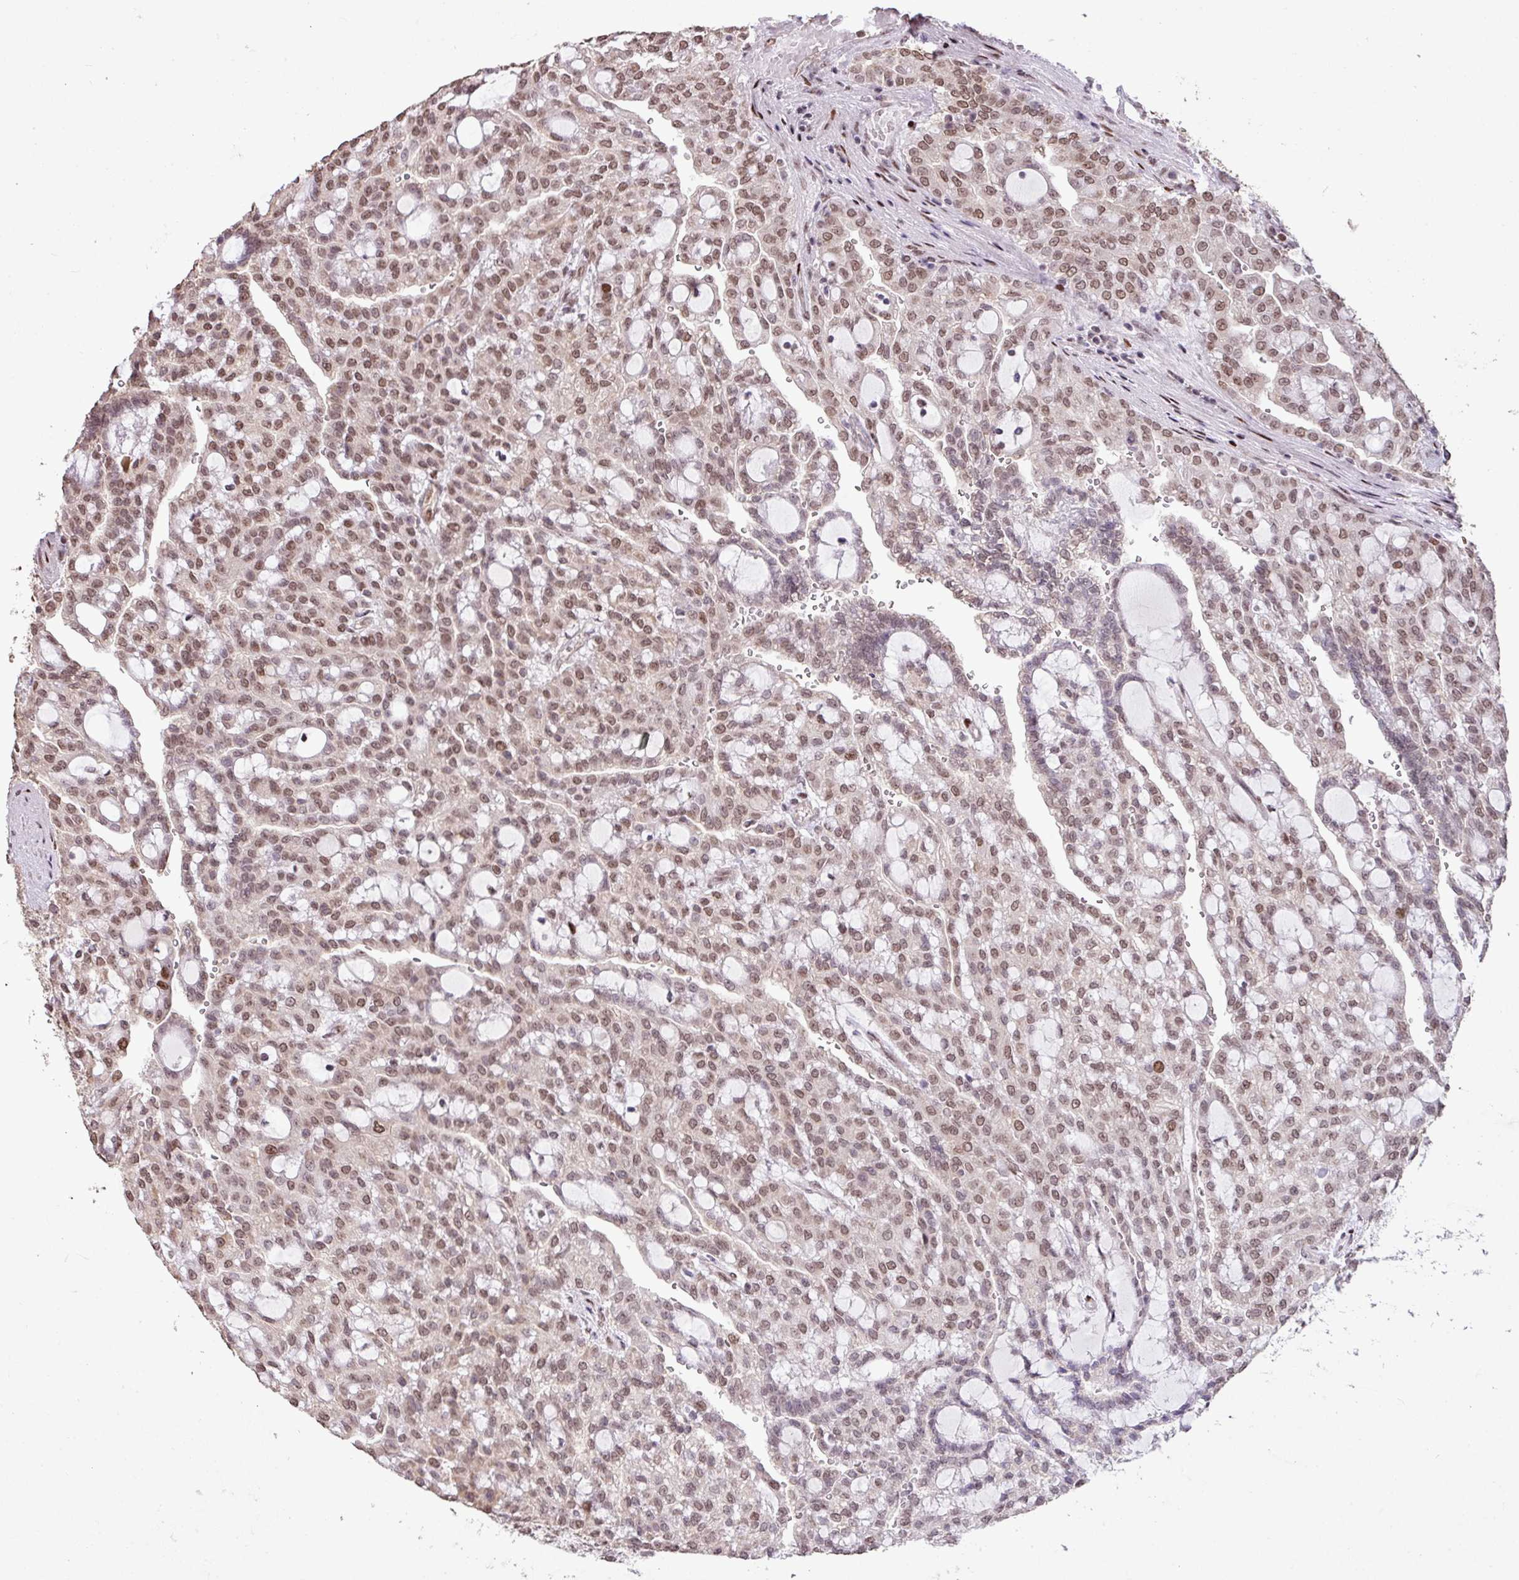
{"staining": {"intensity": "moderate", "quantity": ">75%", "location": "nuclear"}, "tissue": "renal cancer", "cell_type": "Tumor cells", "image_type": "cancer", "snomed": [{"axis": "morphology", "description": "Adenocarcinoma, NOS"}, {"axis": "topography", "description": "Kidney"}], "caption": "An image showing moderate nuclear positivity in approximately >75% of tumor cells in renal cancer, as visualized by brown immunohistochemical staining.", "gene": "ZNF709", "patient": {"sex": "male", "age": 63}}